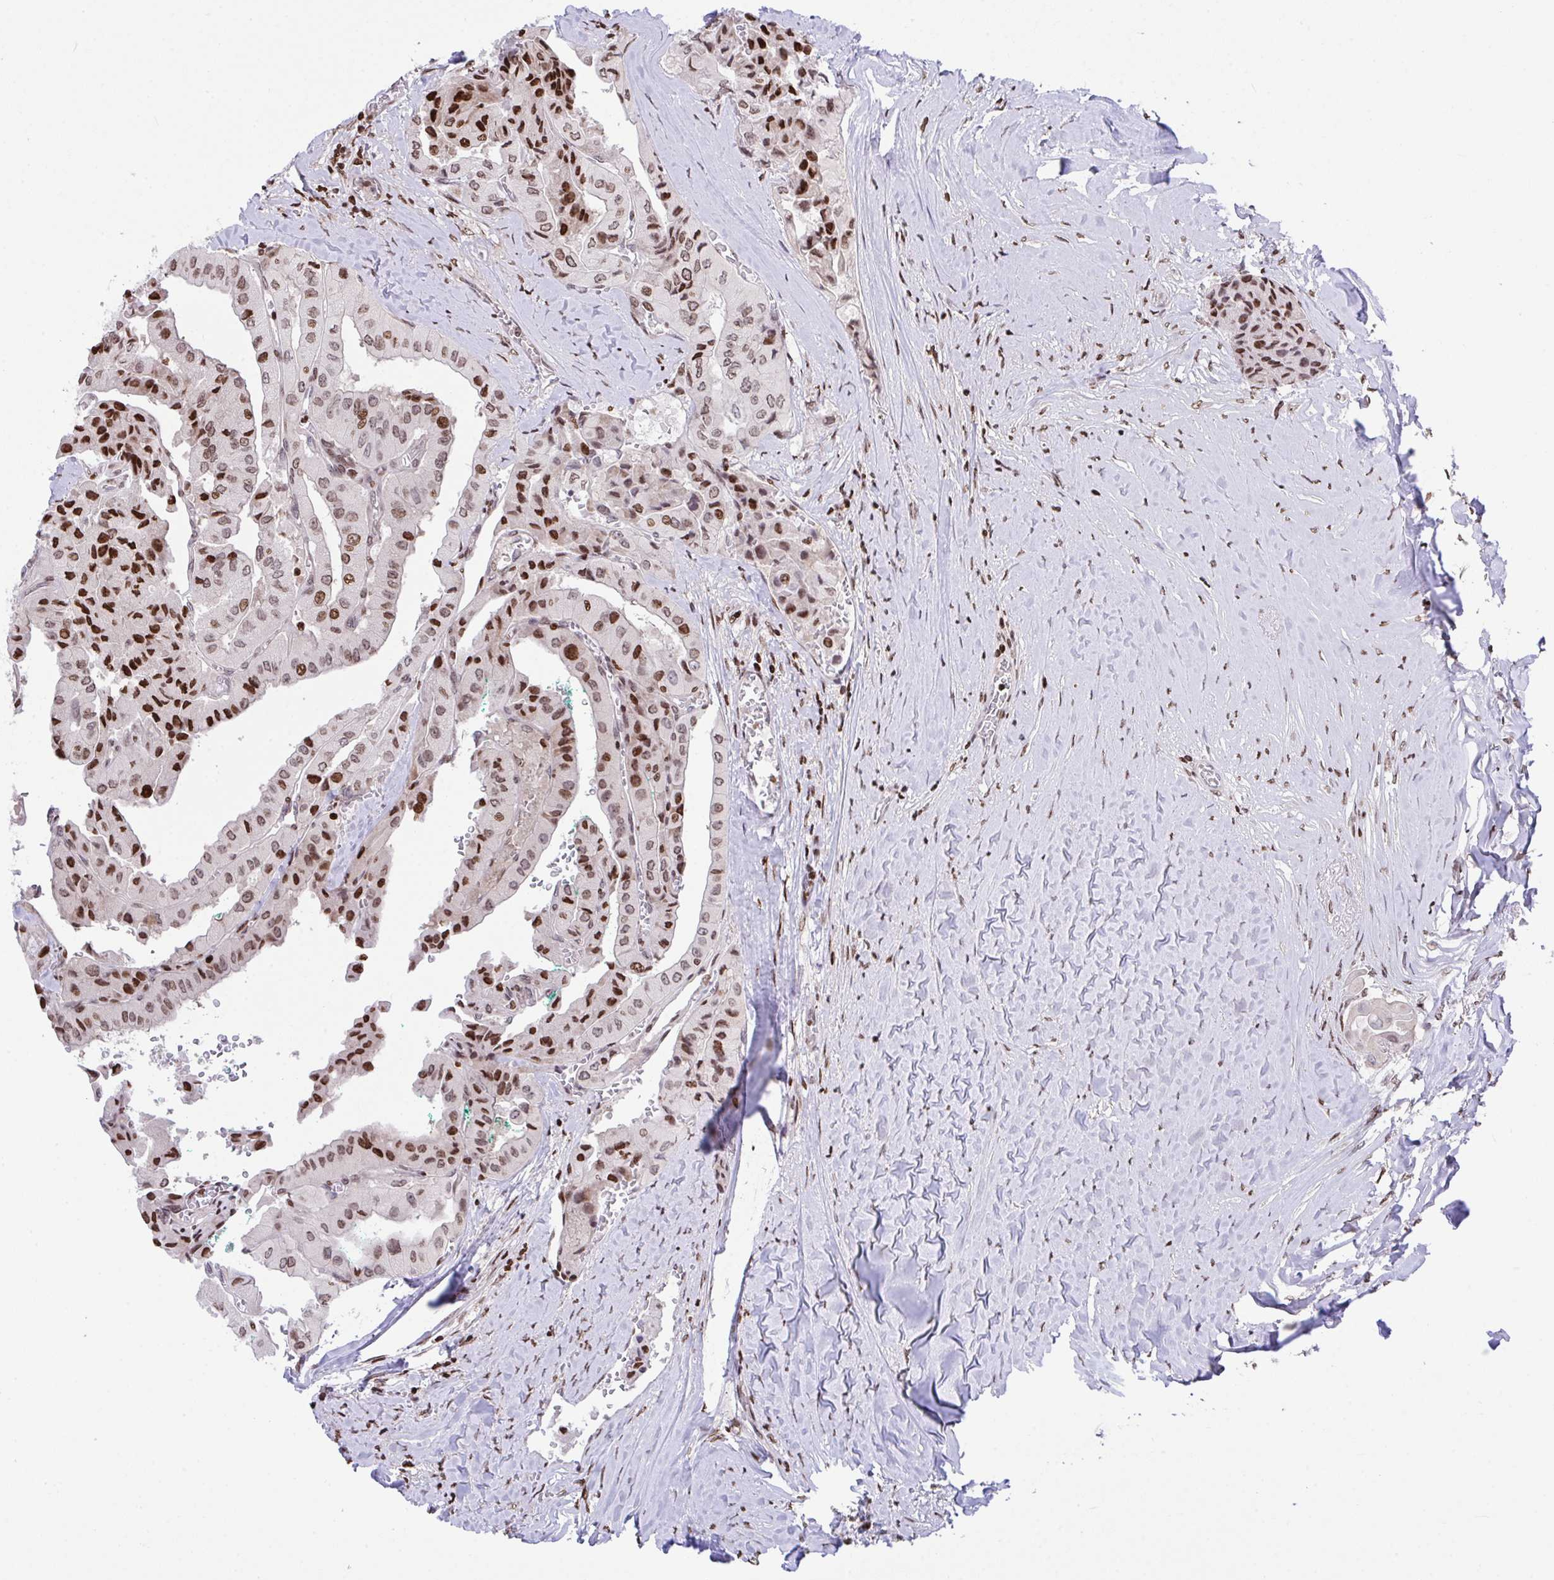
{"staining": {"intensity": "moderate", "quantity": ">75%", "location": "nuclear"}, "tissue": "thyroid cancer", "cell_type": "Tumor cells", "image_type": "cancer", "snomed": [{"axis": "morphology", "description": "Normal tissue, NOS"}, {"axis": "morphology", "description": "Papillary adenocarcinoma, NOS"}, {"axis": "topography", "description": "Thyroid gland"}], "caption": "Protein staining shows moderate nuclear expression in about >75% of tumor cells in thyroid cancer.", "gene": "RAPGEF5", "patient": {"sex": "female", "age": 59}}